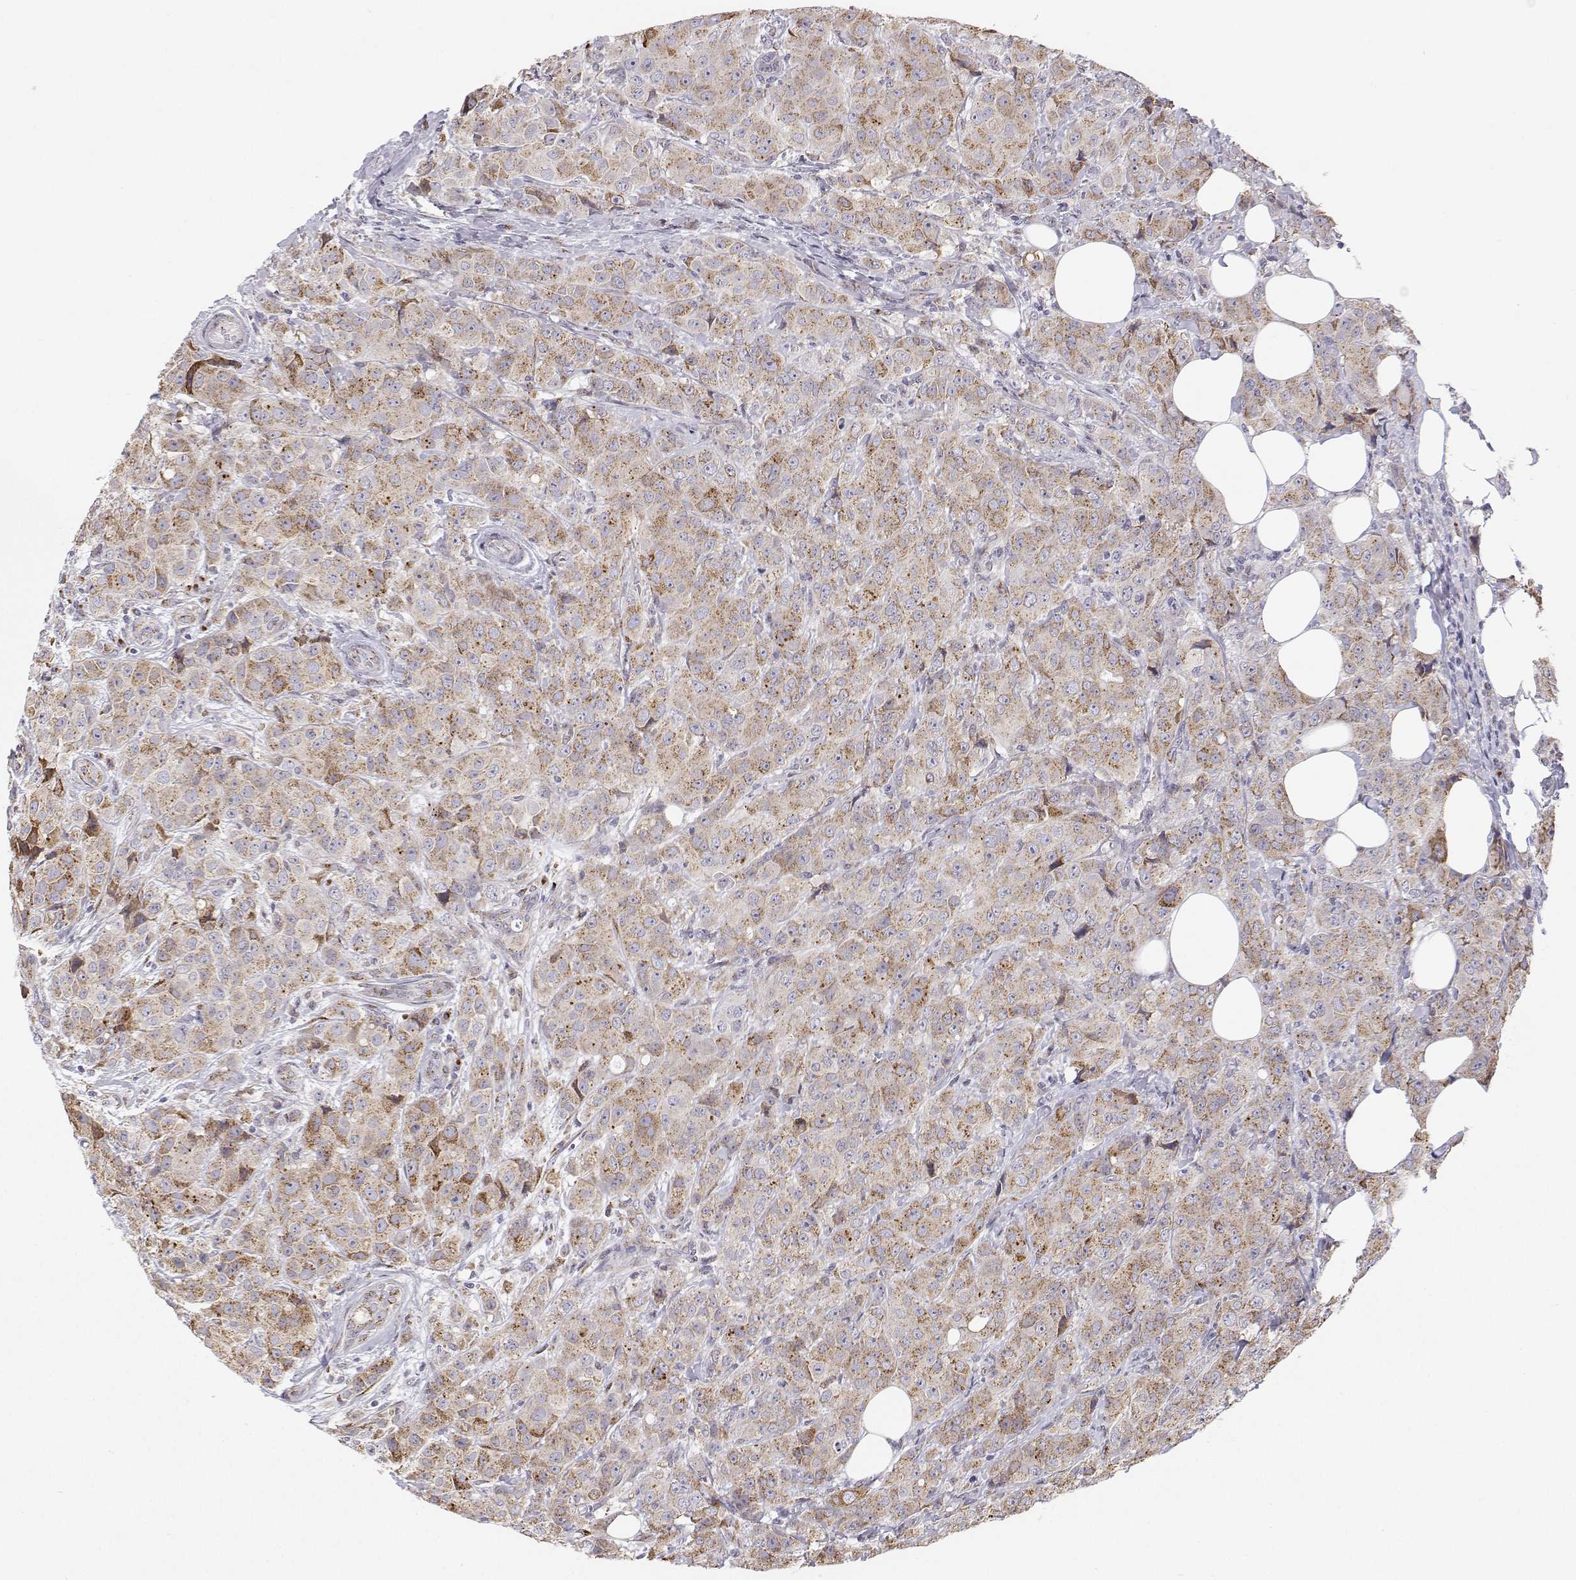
{"staining": {"intensity": "moderate", "quantity": "25%-75%", "location": "cytoplasmic/membranous"}, "tissue": "breast cancer", "cell_type": "Tumor cells", "image_type": "cancer", "snomed": [{"axis": "morphology", "description": "Normal tissue, NOS"}, {"axis": "morphology", "description": "Duct carcinoma"}, {"axis": "topography", "description": "Breast"}], "caption": "Protein staining exhibits moderate cytoplasmic/membranous expression in approximately 25%-75% of tumor cells in breast infiltrating ductal carcinoma.", "gene": "STARD13", "patient": {"sex": "female", "age": 43}}